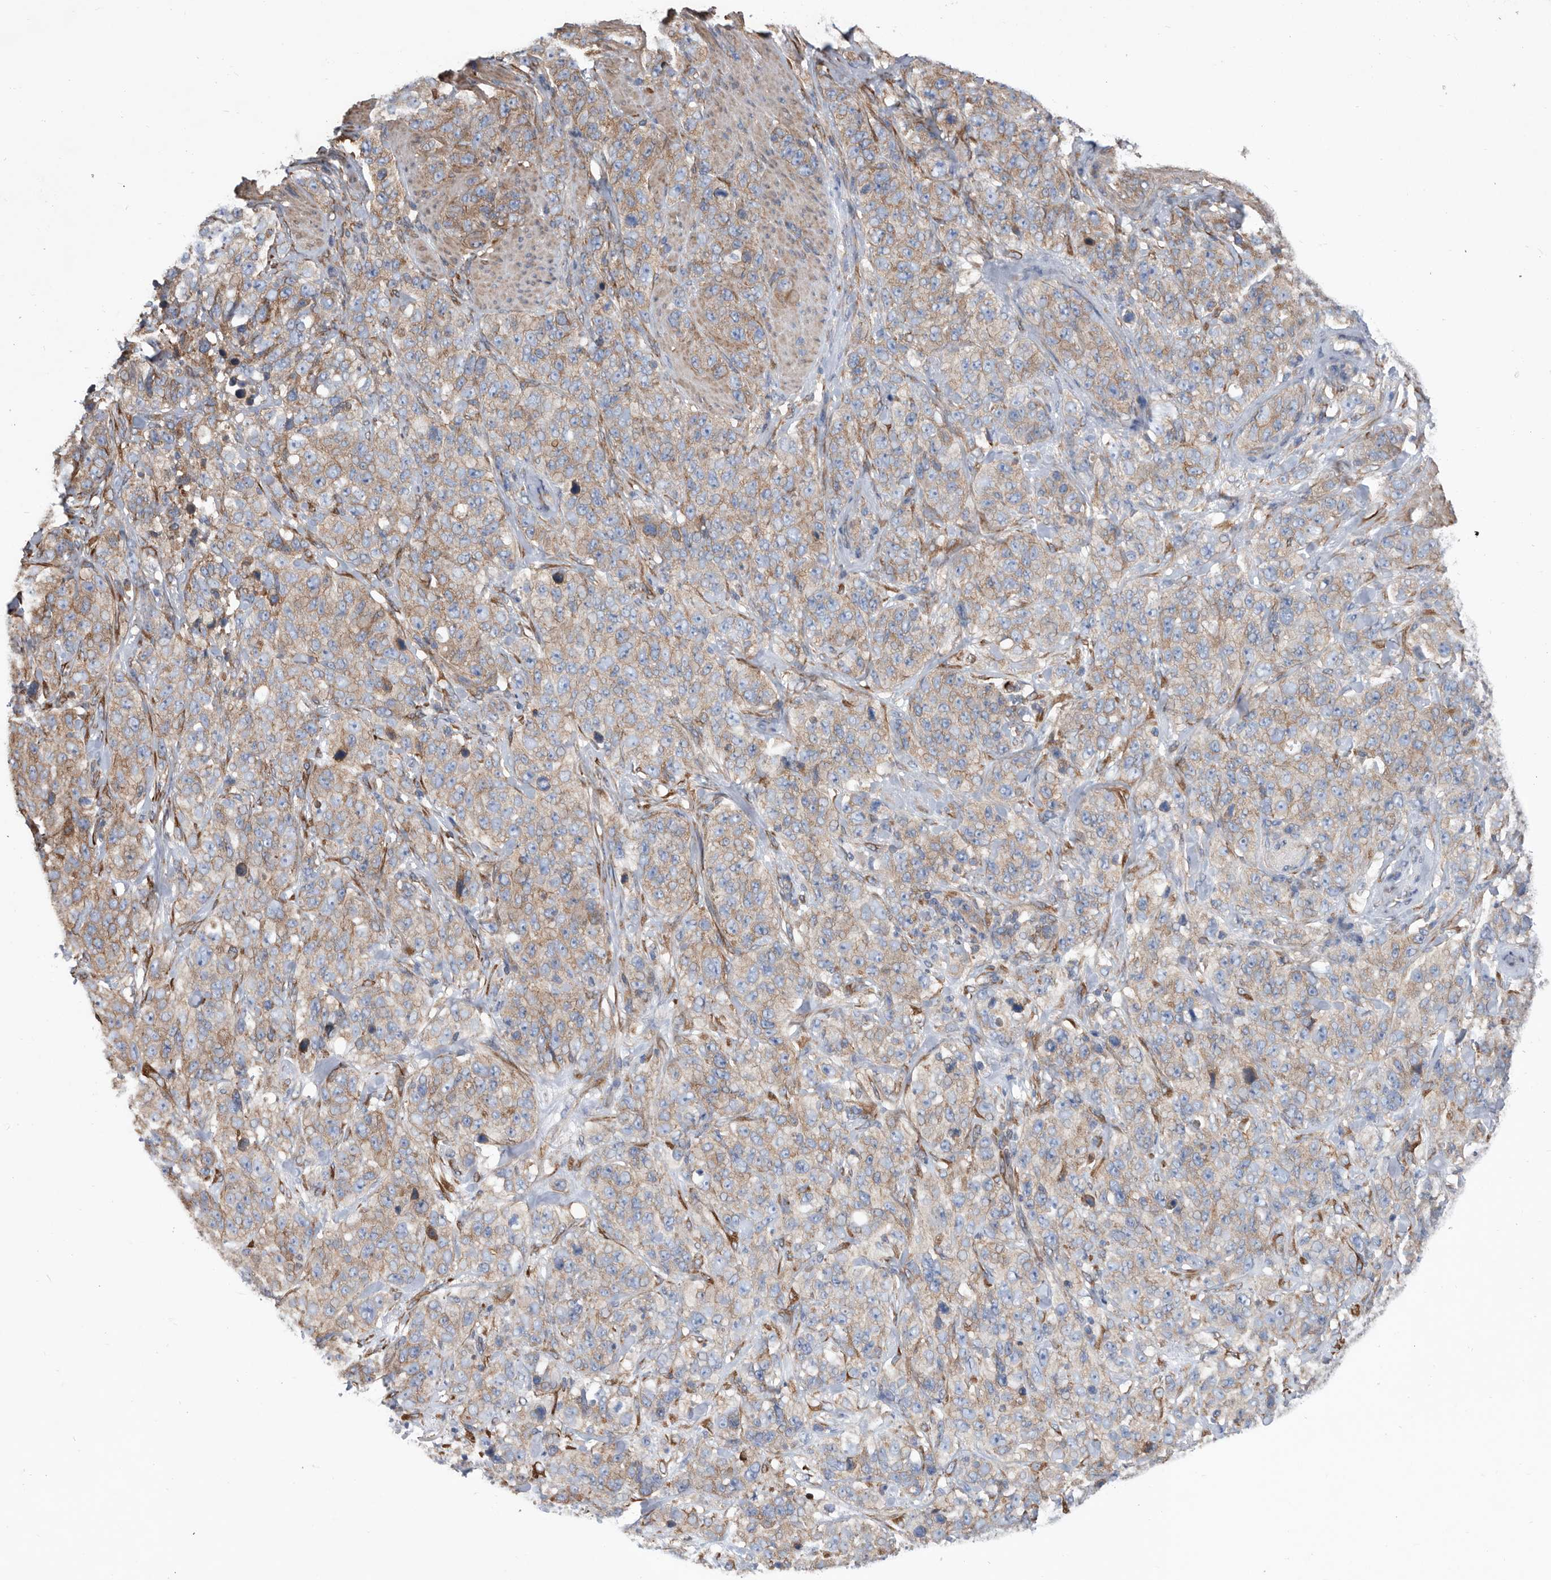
{"staining": {"intensity": "weak", "quantity": ">75%", "location": "cytoplasmic/membranous"}, "tissue": "stomach cancer", "cell_type": "Tumor cells", "image_type": "cancer", "snomed": [{"axis": "morphology", "description": "Adenocarcinoma, NOS"}, {"axis": "topography", "description": "Stomach"}], "caption": "Protein positivity by immunohistochemistry (IHC) exhibits weak cytoplasmic/membranous staining in about >75% of tumor cells in stomach cancer (adenocarcinoma).", "gene": "ATP13A3", "patient": {"sex": "male", "age": 48}}